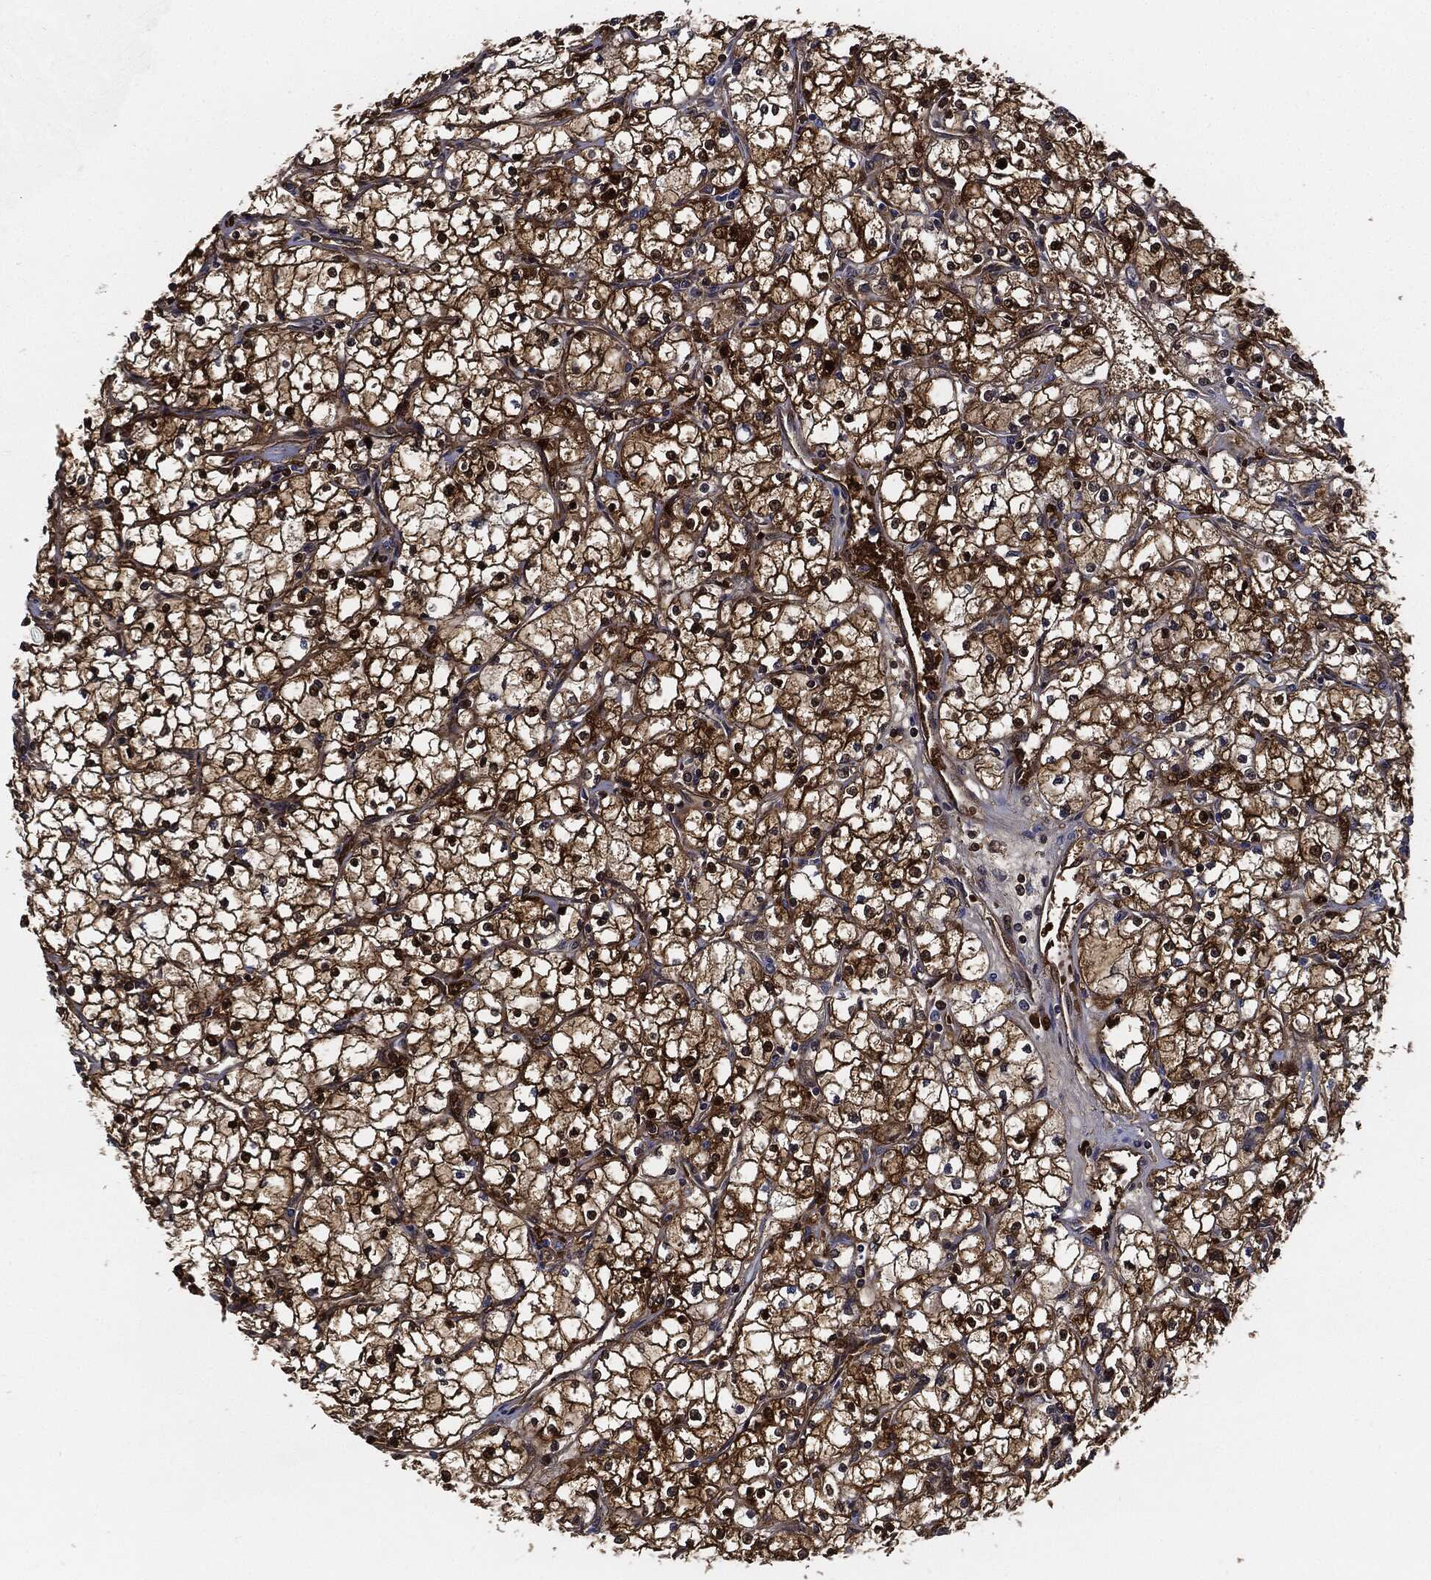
{"staining": {"intensity": "strong", "quantity": "<25%", "location": "cytoplasmic/membranous"}, "tissue": "renal cancer", "cell_type": "Tumor cells", "image_type": "cancer", "snomed": [{"axis": "morphology", "description": "Adenocarcinoma, NOS"}, {"axis": "topography", "description": "Kidney"}], "caption": "An immunohistochemistry histopathology image of neoplastic tissue is shown. Protein staining in brown shows strong cytoplasmic/membranous positivity in renal cancer (adenocarcinoma) within tumor cells. The staining was performed using DAB (3,3'-diaminobenzidine), with brown indicating positive protein expression. Nuclei are stained blue with hematoxylin.", "gene": "PRDX2", "patient": {"sex": "male", "age": 67}}